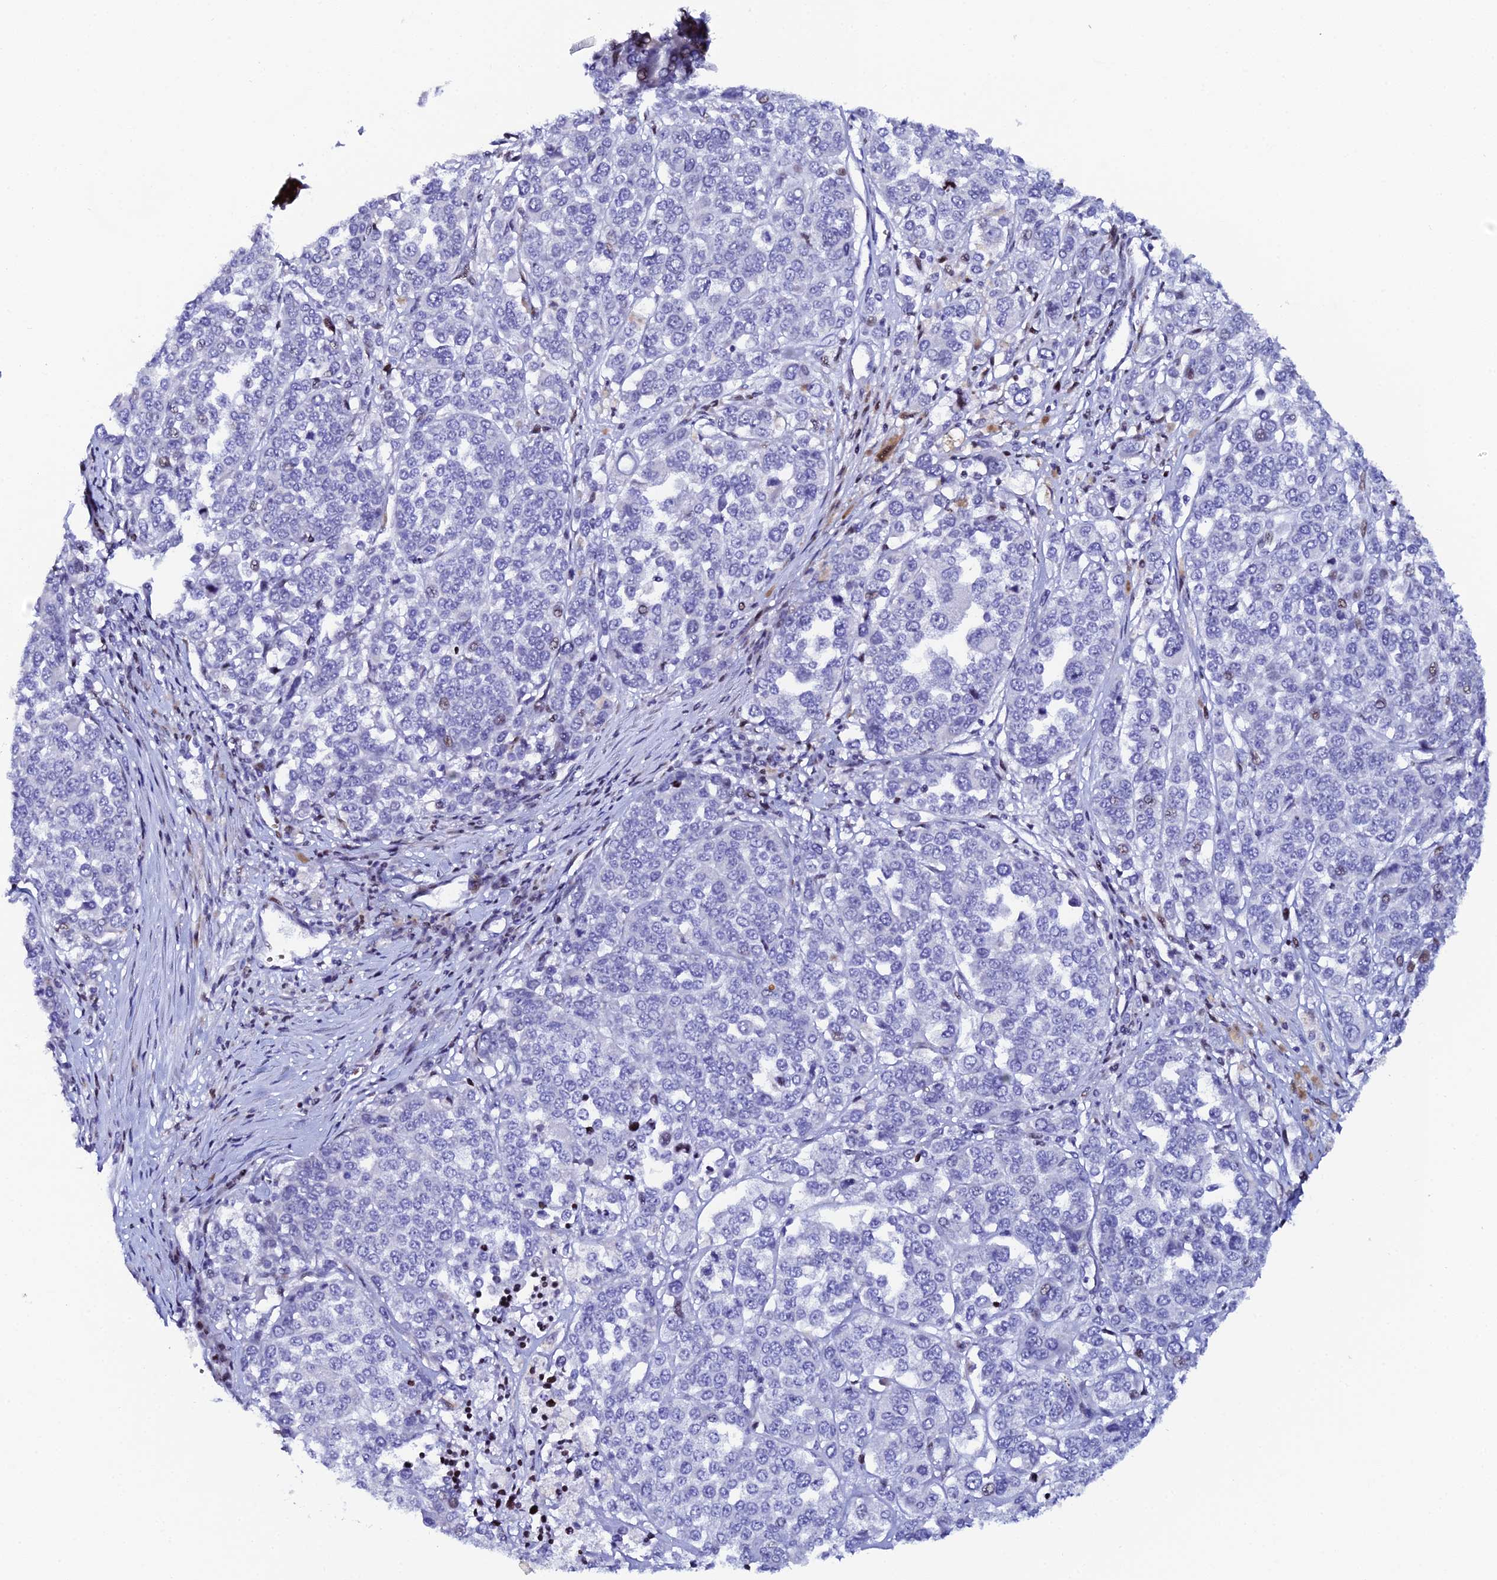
{"staining": {"intensity": "moderate", "quantity": "<25%", "location": "nuclear"}, "tissue": "melanoma", "cell_type": "Tumor cells", "image_type": "cancer", "snomed": [{"axis": "morphology", "description": "Malignant melanoma, Metastatic site"}, {"axis": "topography", "description": "Lymph node"}], "caption": "Immunohistochemical staining of melanoma exhibits moderate nuclear protein staining in about <25% of tumor cells. Immunohistochemistry stains the protein of interest in brown and the nuclei are stained blue.", "gene": "MYNN", "patient": {"sex": "male", "age": 44}}